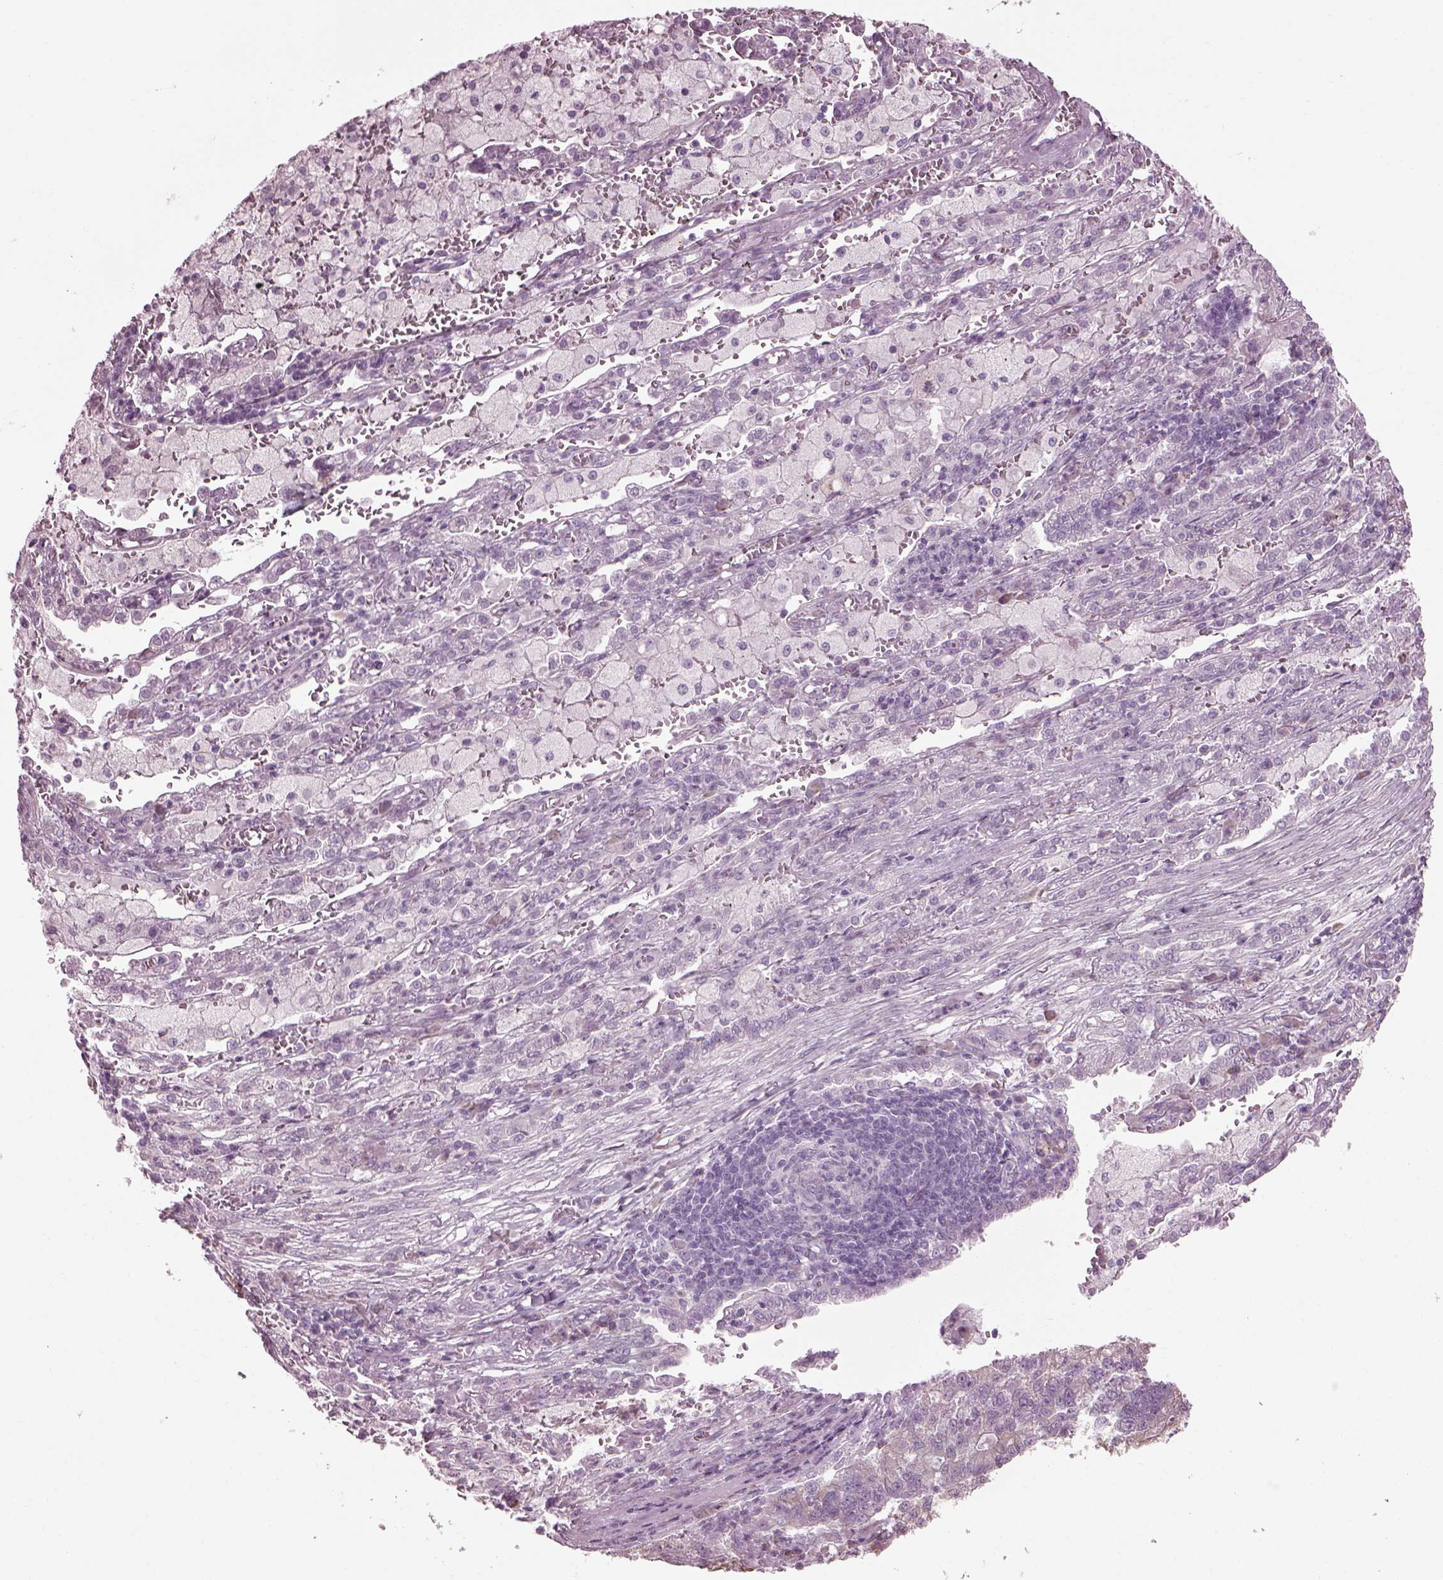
{"staining": {"intensity": "negative", "quantity": "none", "location": "none"}, "tissue": "lung cancer", "cell_type": "Tumor cells", "image_type": "cancer", "snomed": [{"axis": "morphology", "description": "Adenocarcinoma, NOS"}, {"axis": "topography", "description": "Lung"}], "caption": "Adenocarcinoma (lung) was stained to show a protein in brown. There is no significant staining in tumor cells.", "gene": "CABP5", "patient": {"sex": "male", "age": 57}}